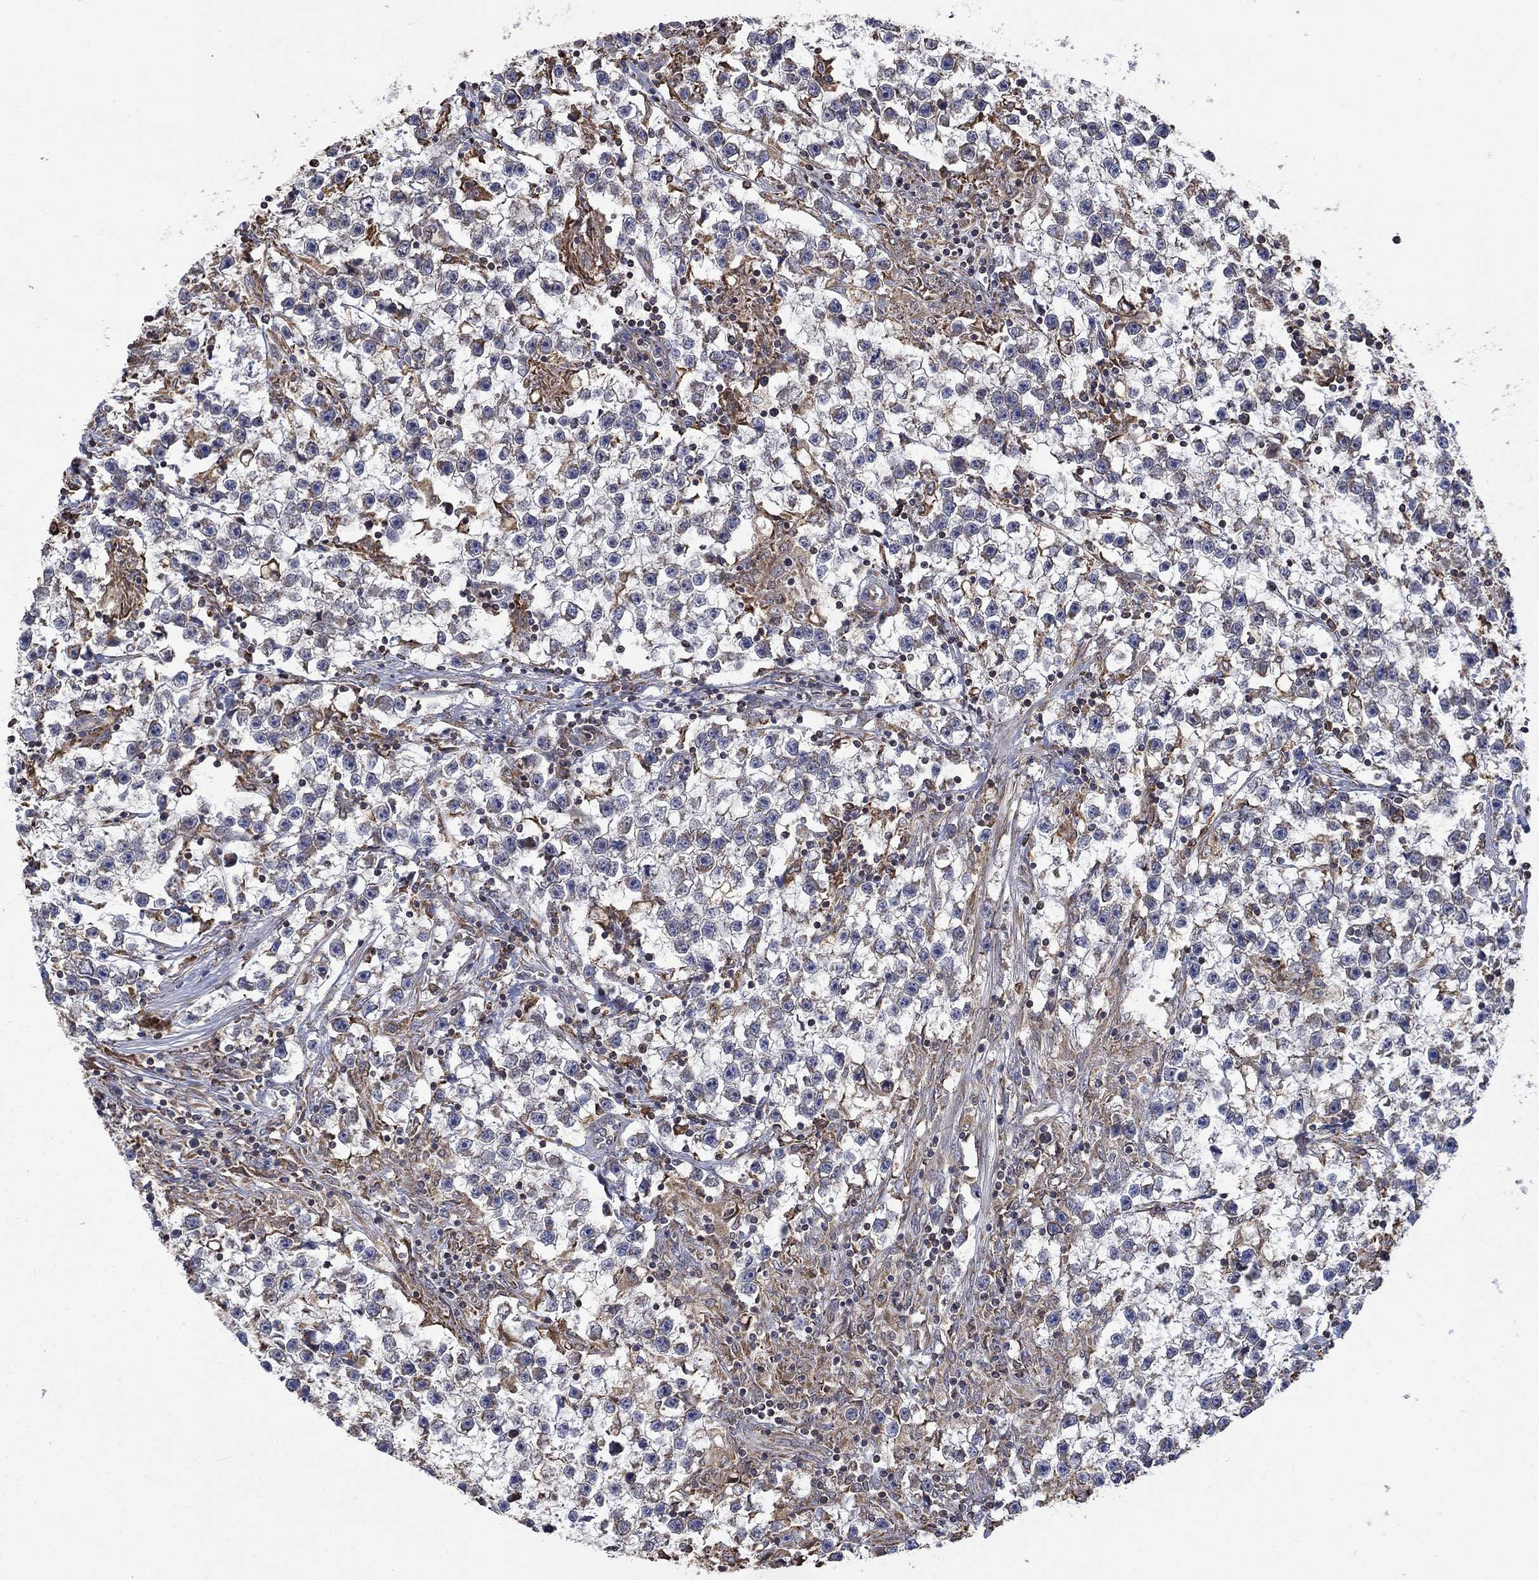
{"staining": {"intensity": "negative", "quantity": "none", "location": "none"}, "tissue": "testis cancer", "cell_type": "Tumor cells", "image_type": "cancer", "snomed": [{"axis": "morphology", "description": "Seminoma, NOS"}, {"axis": "topography", "description": "Testis"}], "caption": "IHC photomicrograph of human testis cancer stained for a protein (brown), which reveals no positivity in tumor cells.", "gene": "ESRRA", "patient": {"sex": "male", "age": 59}}